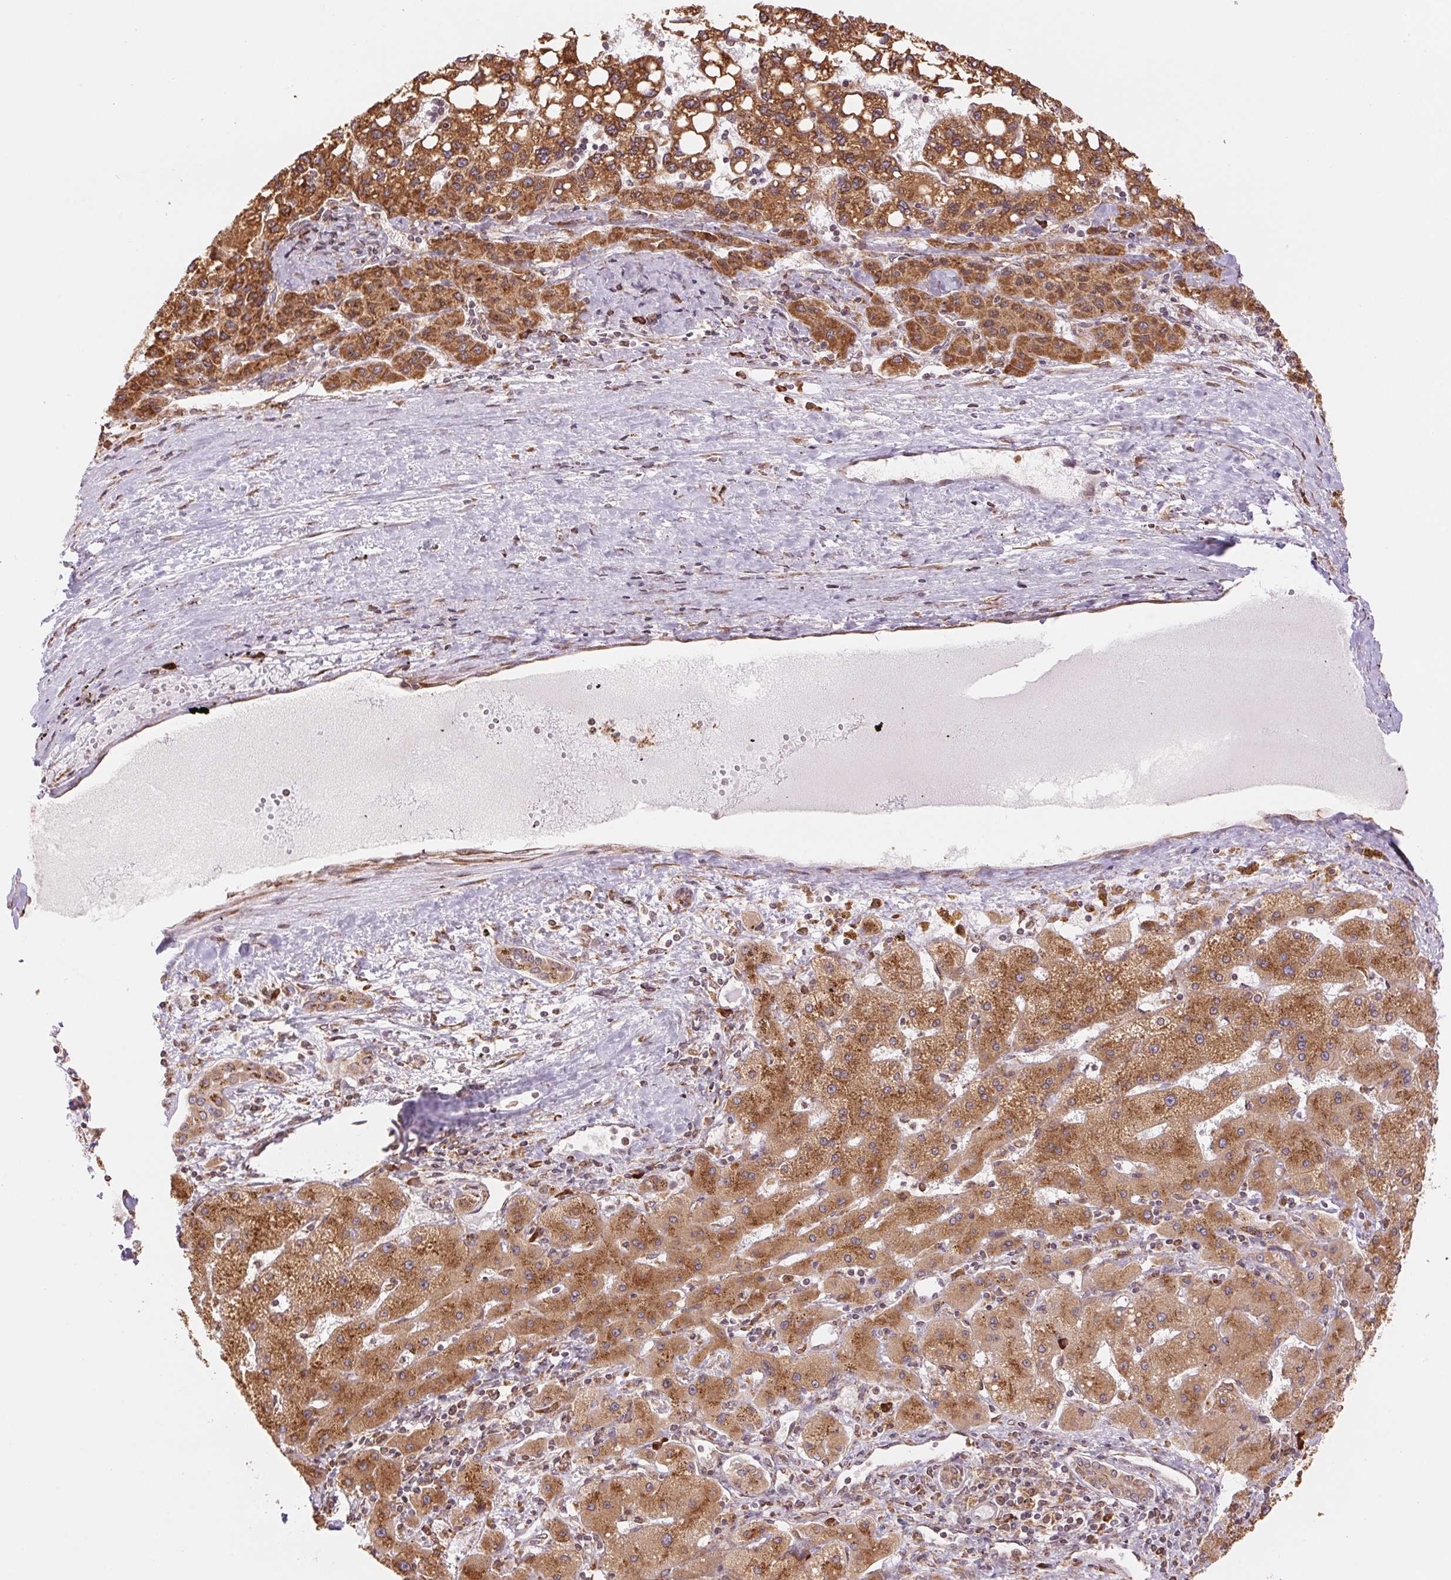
{"staining": {"intensity": "moderate", "quantity": ">75%", "location": "cytoplasmic/membranous"}, "tissue": "liver cancer", "cell_type": "Tumor cells", "image_type": "cancer", "snomed": [{"axis": "morphology", "description": "Carcinoma, Hepatocellular, NOS"}, {"axis": "topography", "description": "Liver"}], "caption": "A high-resolution histopathology image shows immunohistochemistry (IHC) staining of liver hepatocellular carcinoma, which exhibits moderate cytoplasmic/membranous positivity in about >75% of tumor cells.", "gene": "RPN1", "patient": {"sex": "female", "age": 82}}